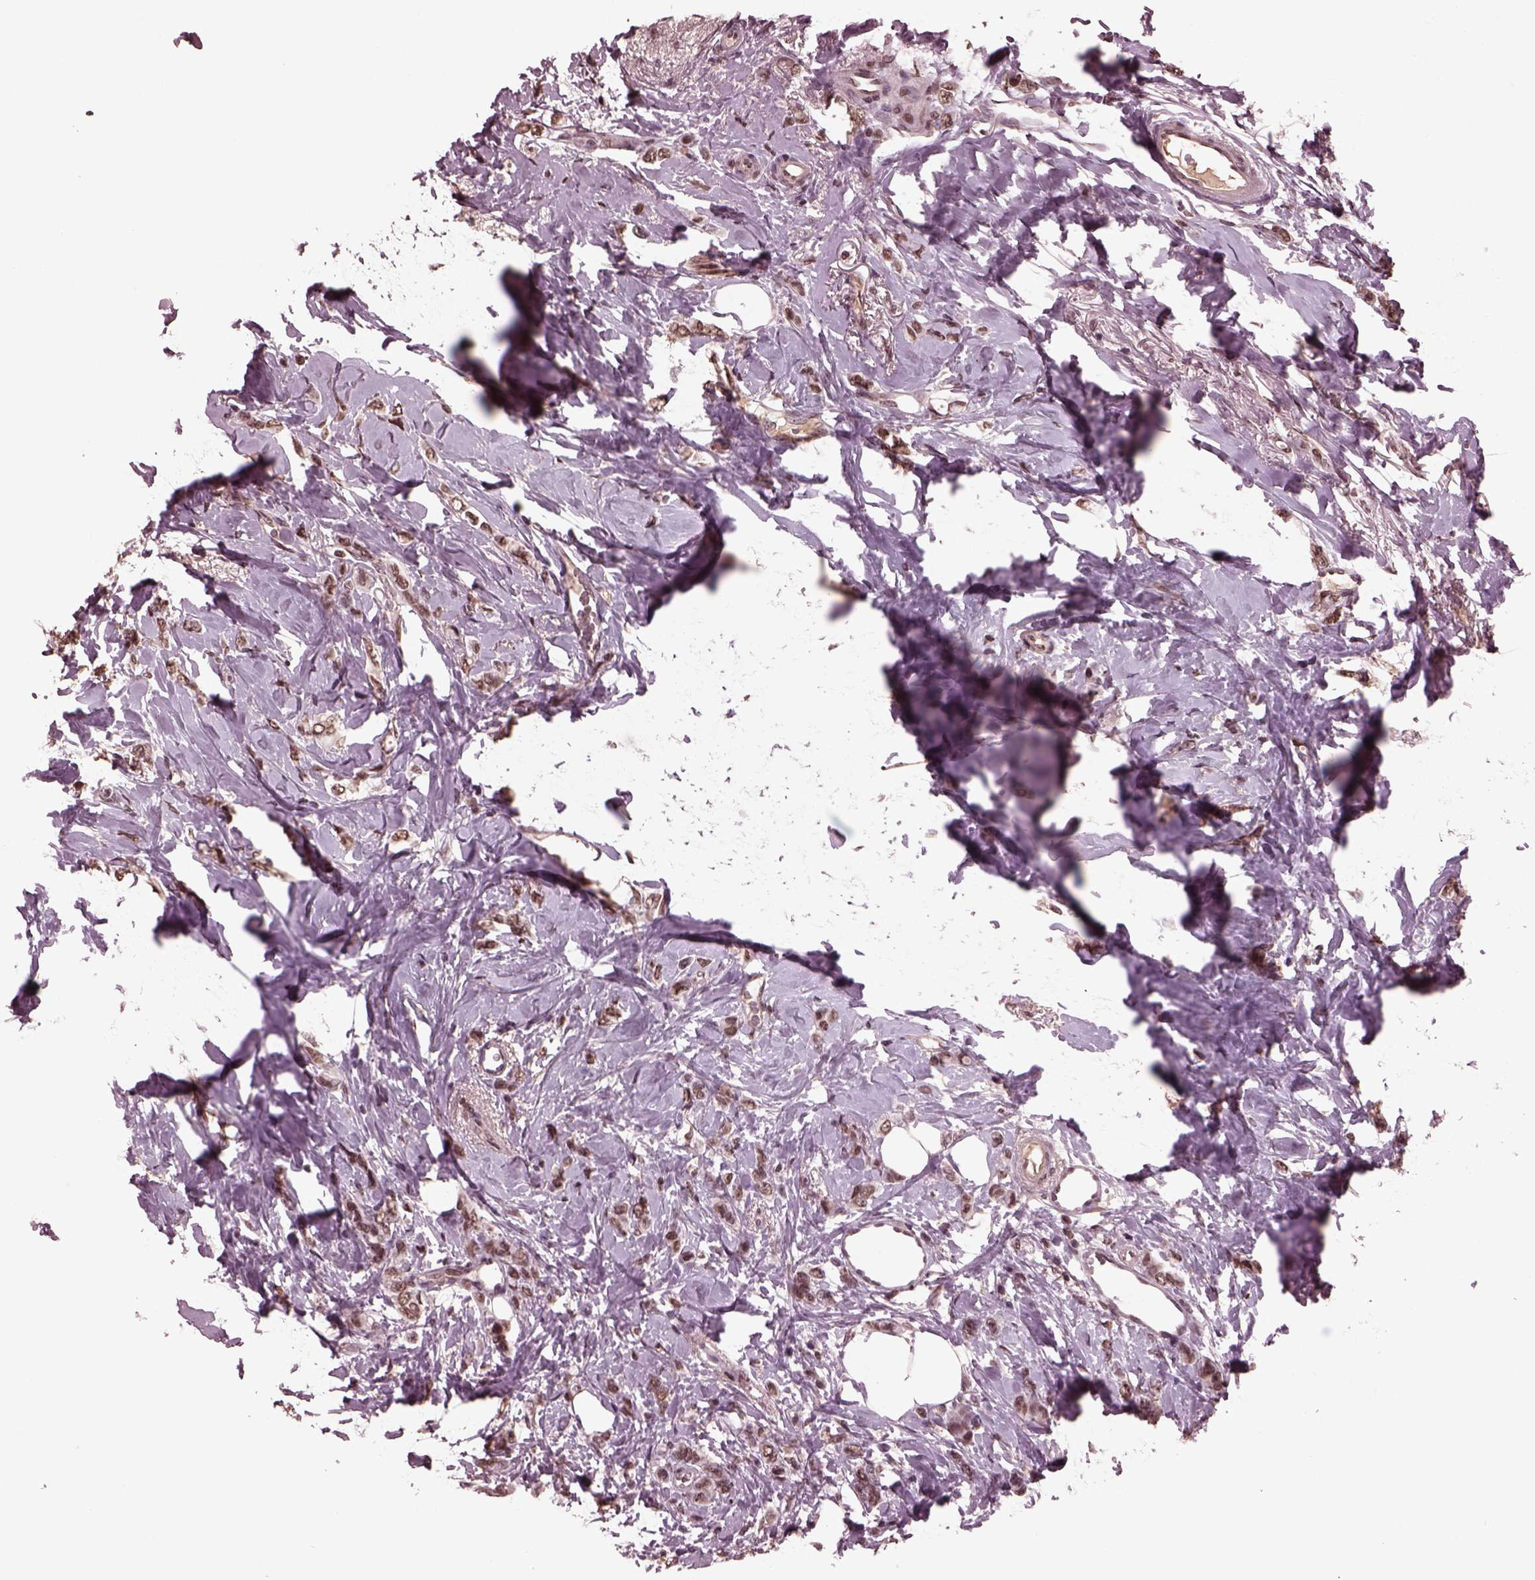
{"staining": {"intensity": "moderate", "quantity": "25%-75%", "location": "nuclear"}, "tissue": "breast cancer", "cell_type": "Tumor cells", "image_type": "cancer", "snomed": [{"axis": "morphology", "description": "Lobular carcinoma"}, {"axis": "topography", "description": "Breast"}], "caption": "Breast cancer (lobular carcinoma) was stained to show a protein in brown. There is medium levels of moderate nuclear expression in about 25%-75% of tumor cells.", "gene": "NAP1L5", "patient": {"sex": "female", "age": 66}}